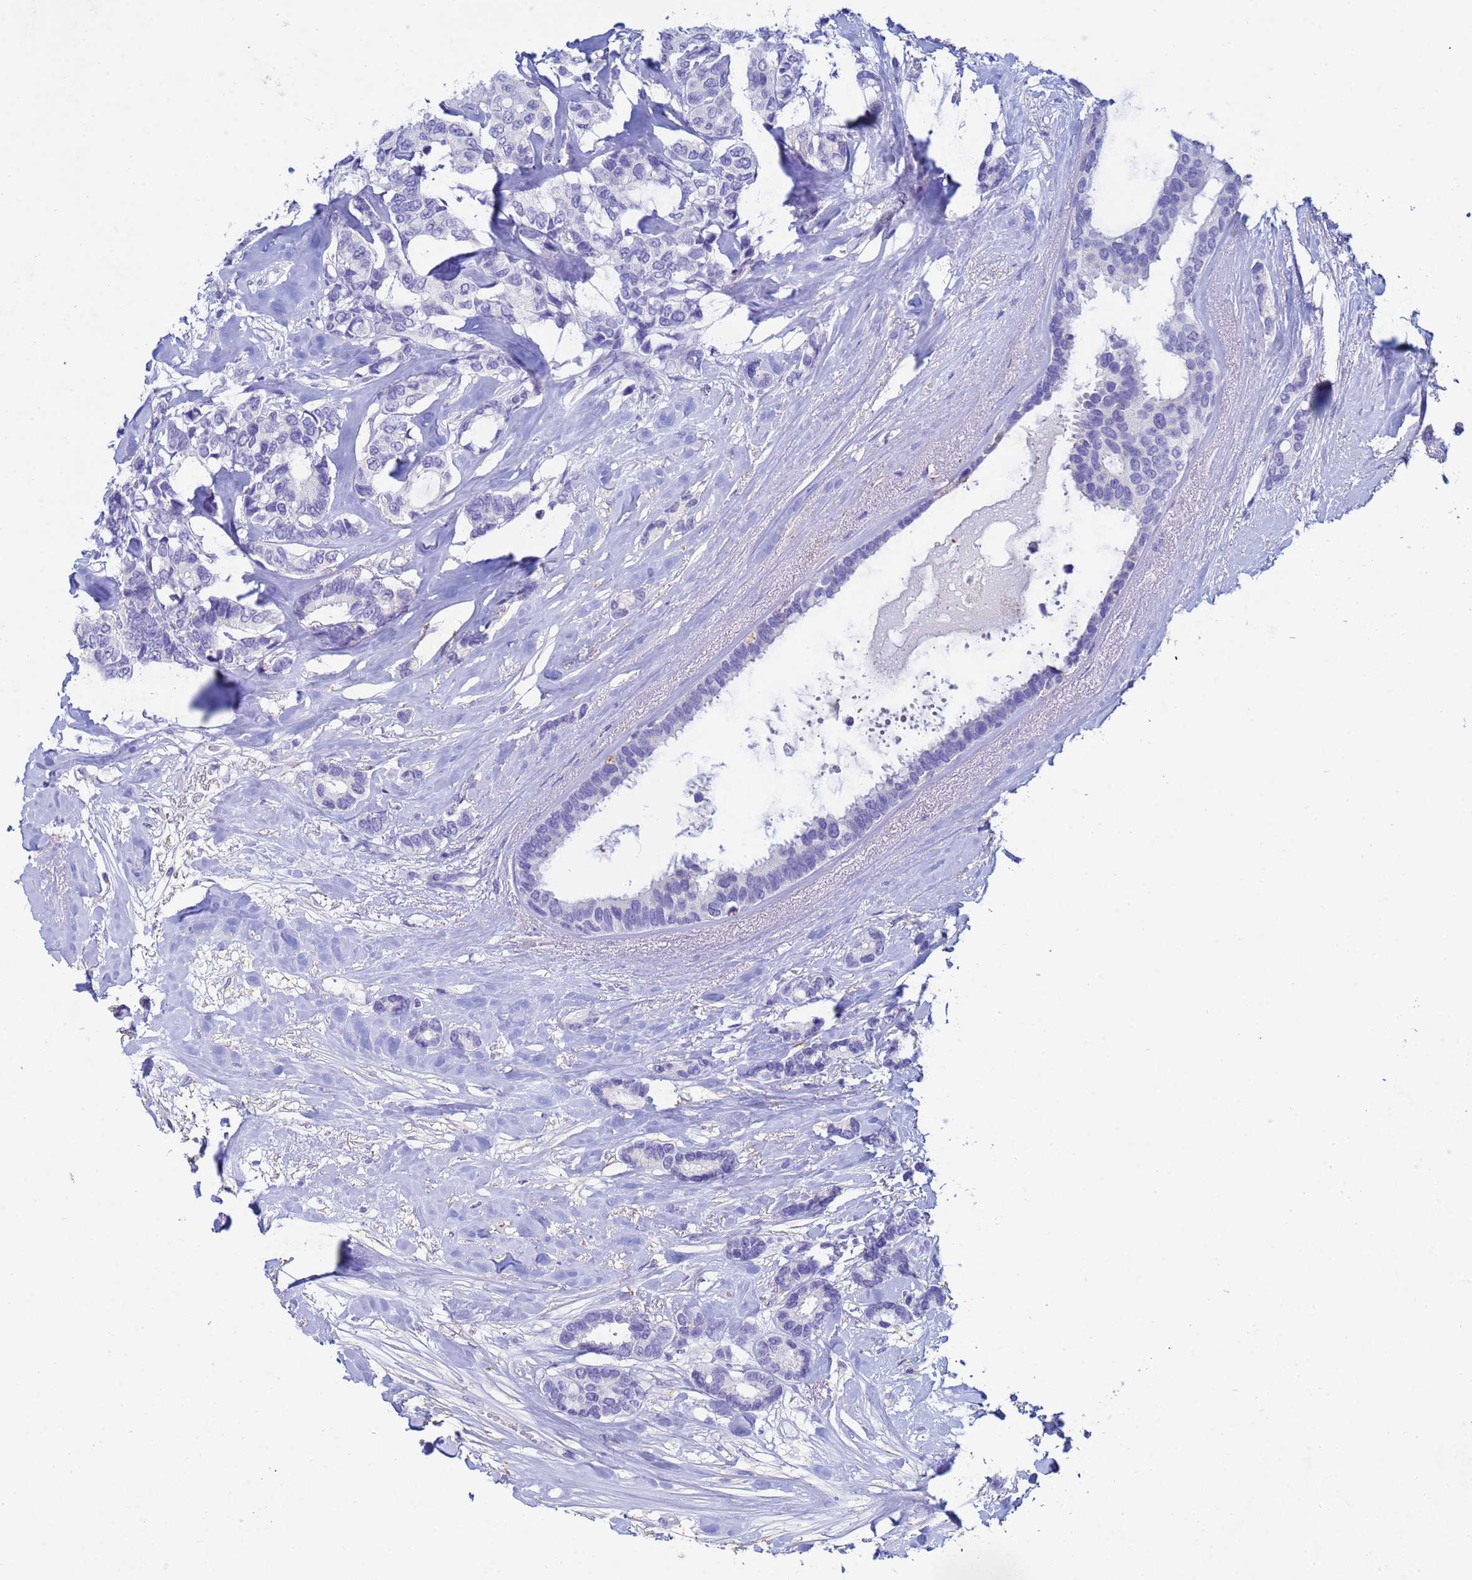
{"staining": {"intensity": "negative", "quantity": "none", "location": "none"}, "tissue": "breast cancer", "cell_type": "Tumor cells", "image_type": "cancer", "snomed": [{"axis": "morphology", "description": "Duct carcinoma"}, {"axis": "topography", "description": "Breast"}], "caption": "The histopathology image exhibits no significant staining in tumor cells of breast intraductal carcinoma.", "gene": "CSTB", "patient": {"sex": "female", "age": 87}}